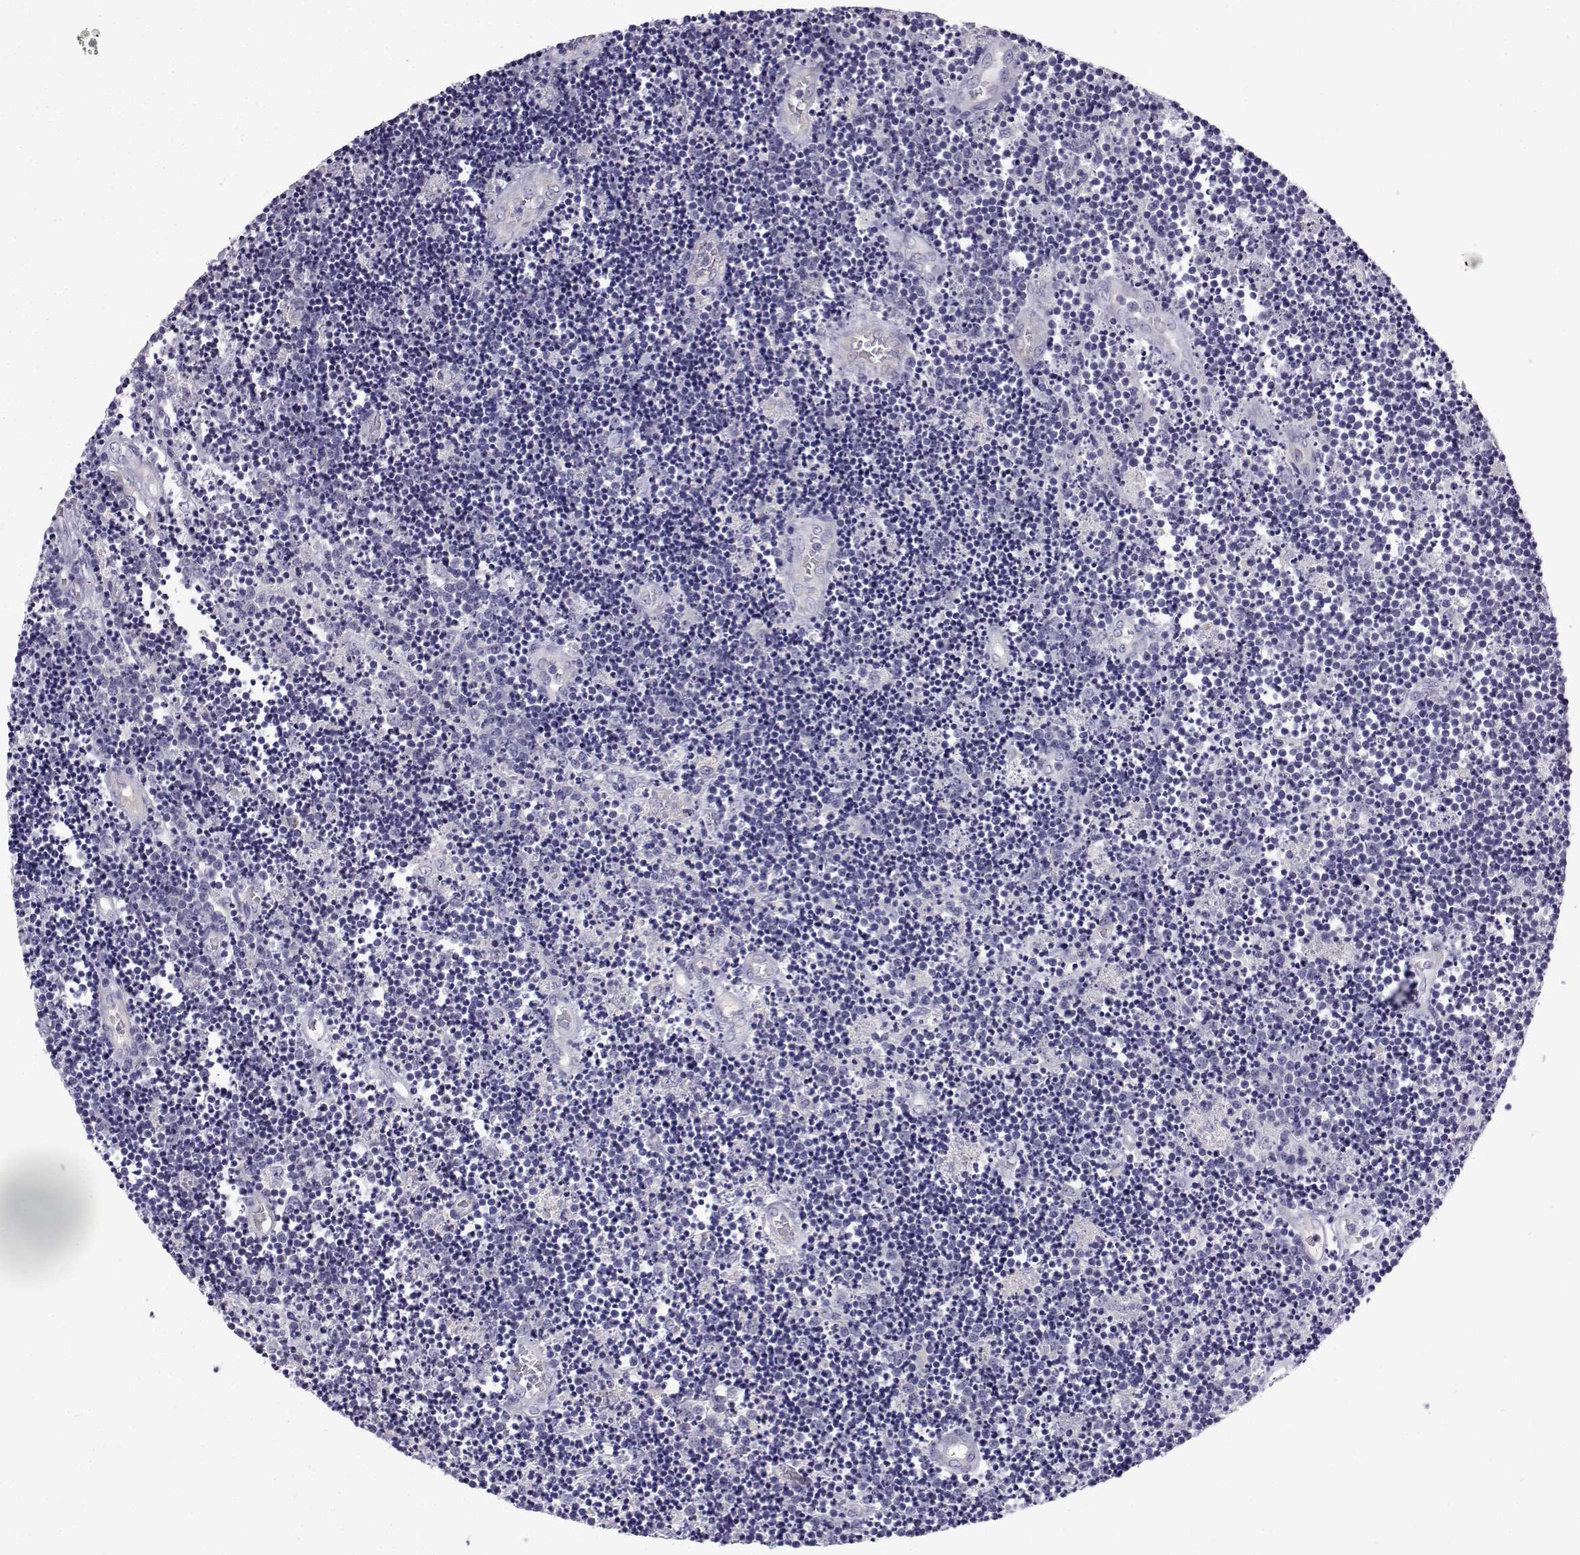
{"staining": {"intensity": "negative", "quantity": "none", "location": "none"}, "tissue": "lymphoma", "cell_type": "Tumor cells", "image_type": "cancer", "snomed": [{"axis": "morphology", "description": "Malignant lymphoma, non-Hodgkin's type, Low grade"}, {"axis": "topography", "description": "Brain"}], "caption": "This is a photomicrograph of immunohistochemistry staining of low-grade malignant lymphoma, non-Hodgkin's type, which shows no staining in tumor cells.", "gene": "SPACA7", "patient": {"sex": "female", "age": 66}}